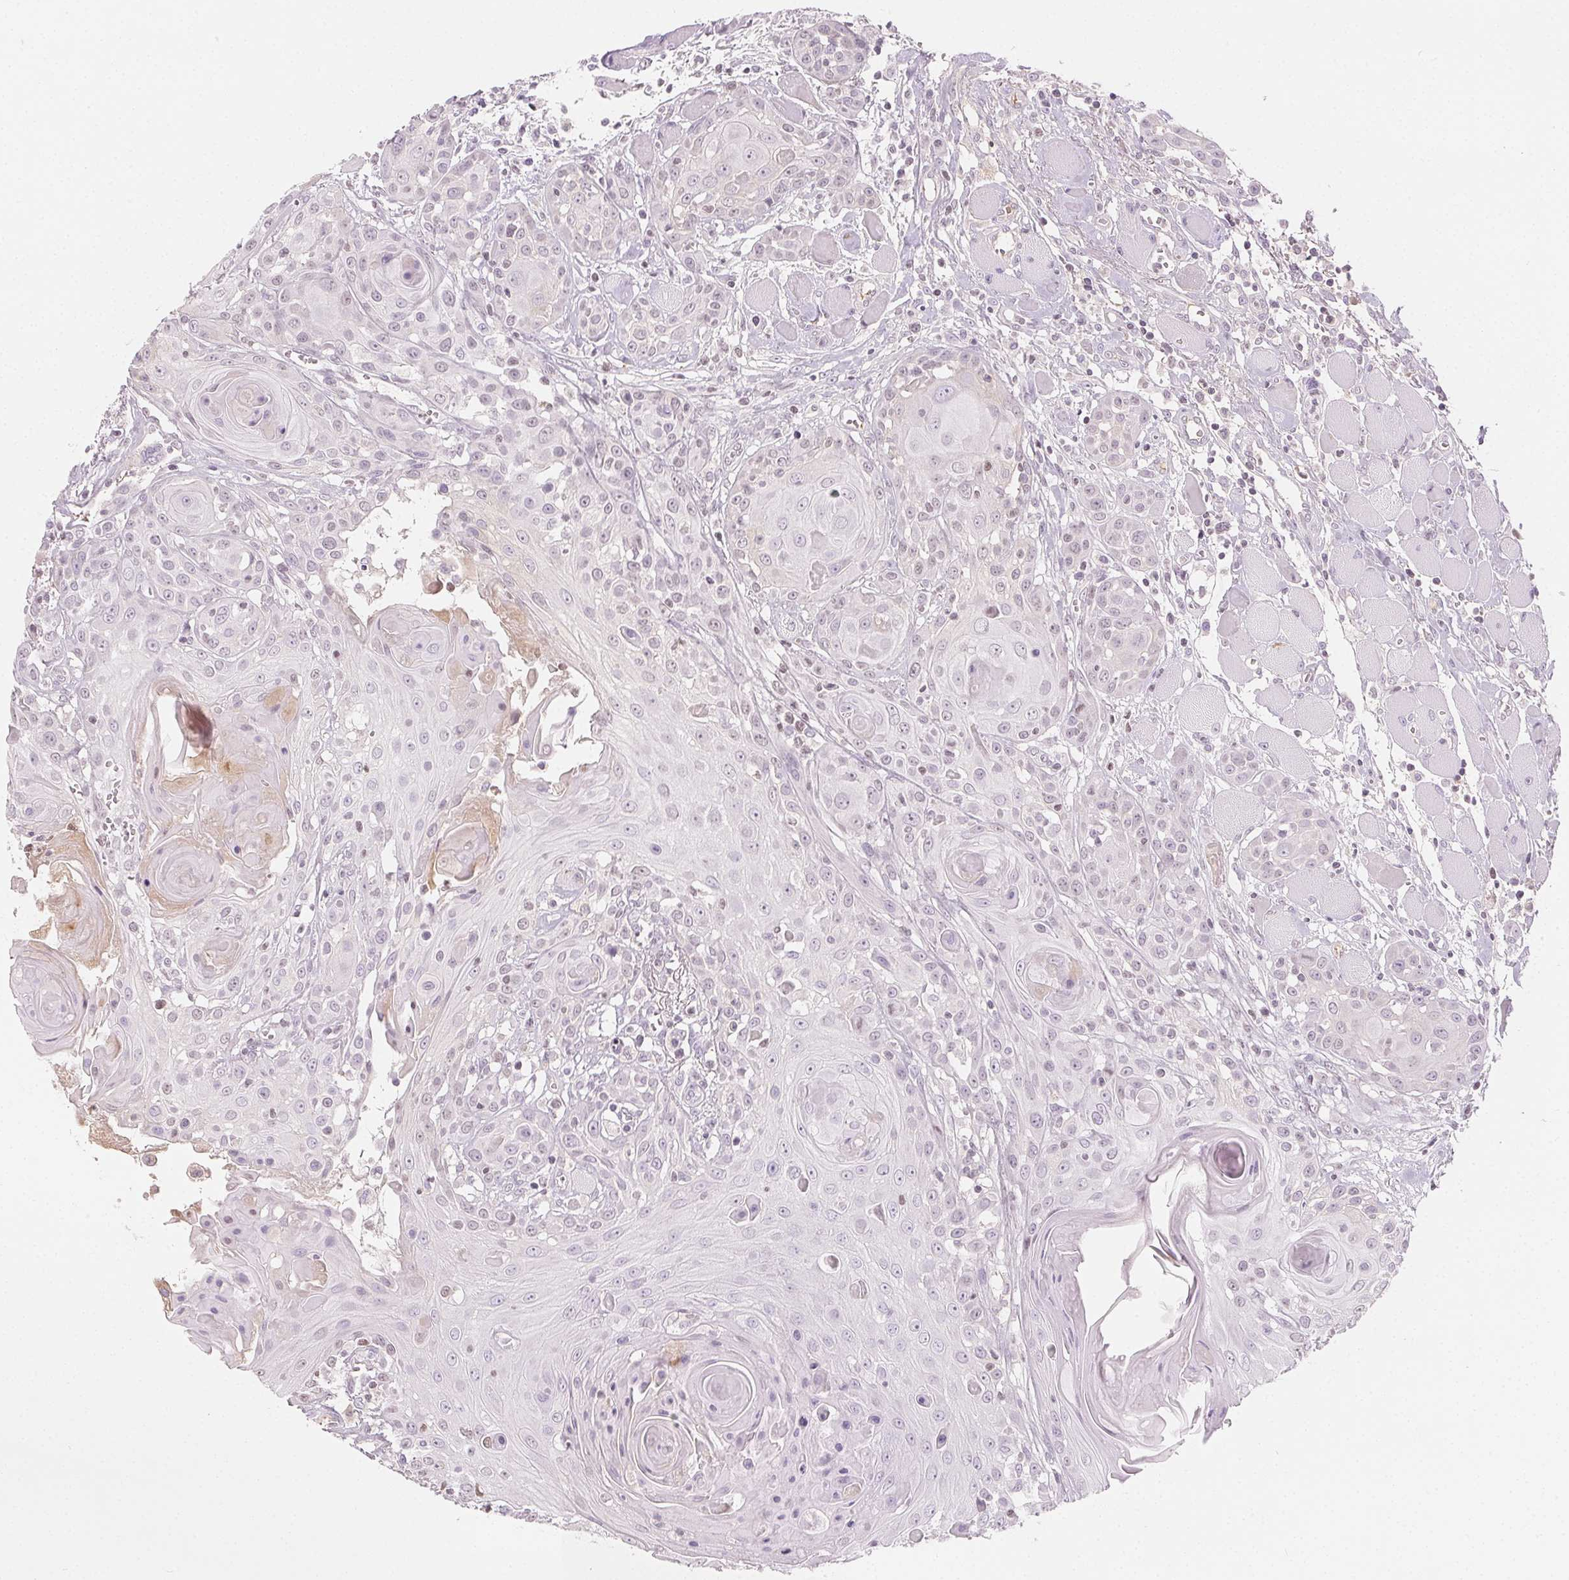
{"staining": {"intensity": "negative", "quantity": "none", "location": "none"}, "tissue": "head and neck cancer", "cell_type": "Tumor cells", "image_type": "cancer", "snomed": [{"axis": "morphology", "description": "Squamous cell carcinoma, NOS"}, {"axis": "topography", "description": "Head-Neck"}], "caption": "The micrograph reveals no staining of tumor cells in head and neck squamous cell carcinoma.", "gene": "AFM", "patient": {"sex": "female", "age": 80}}